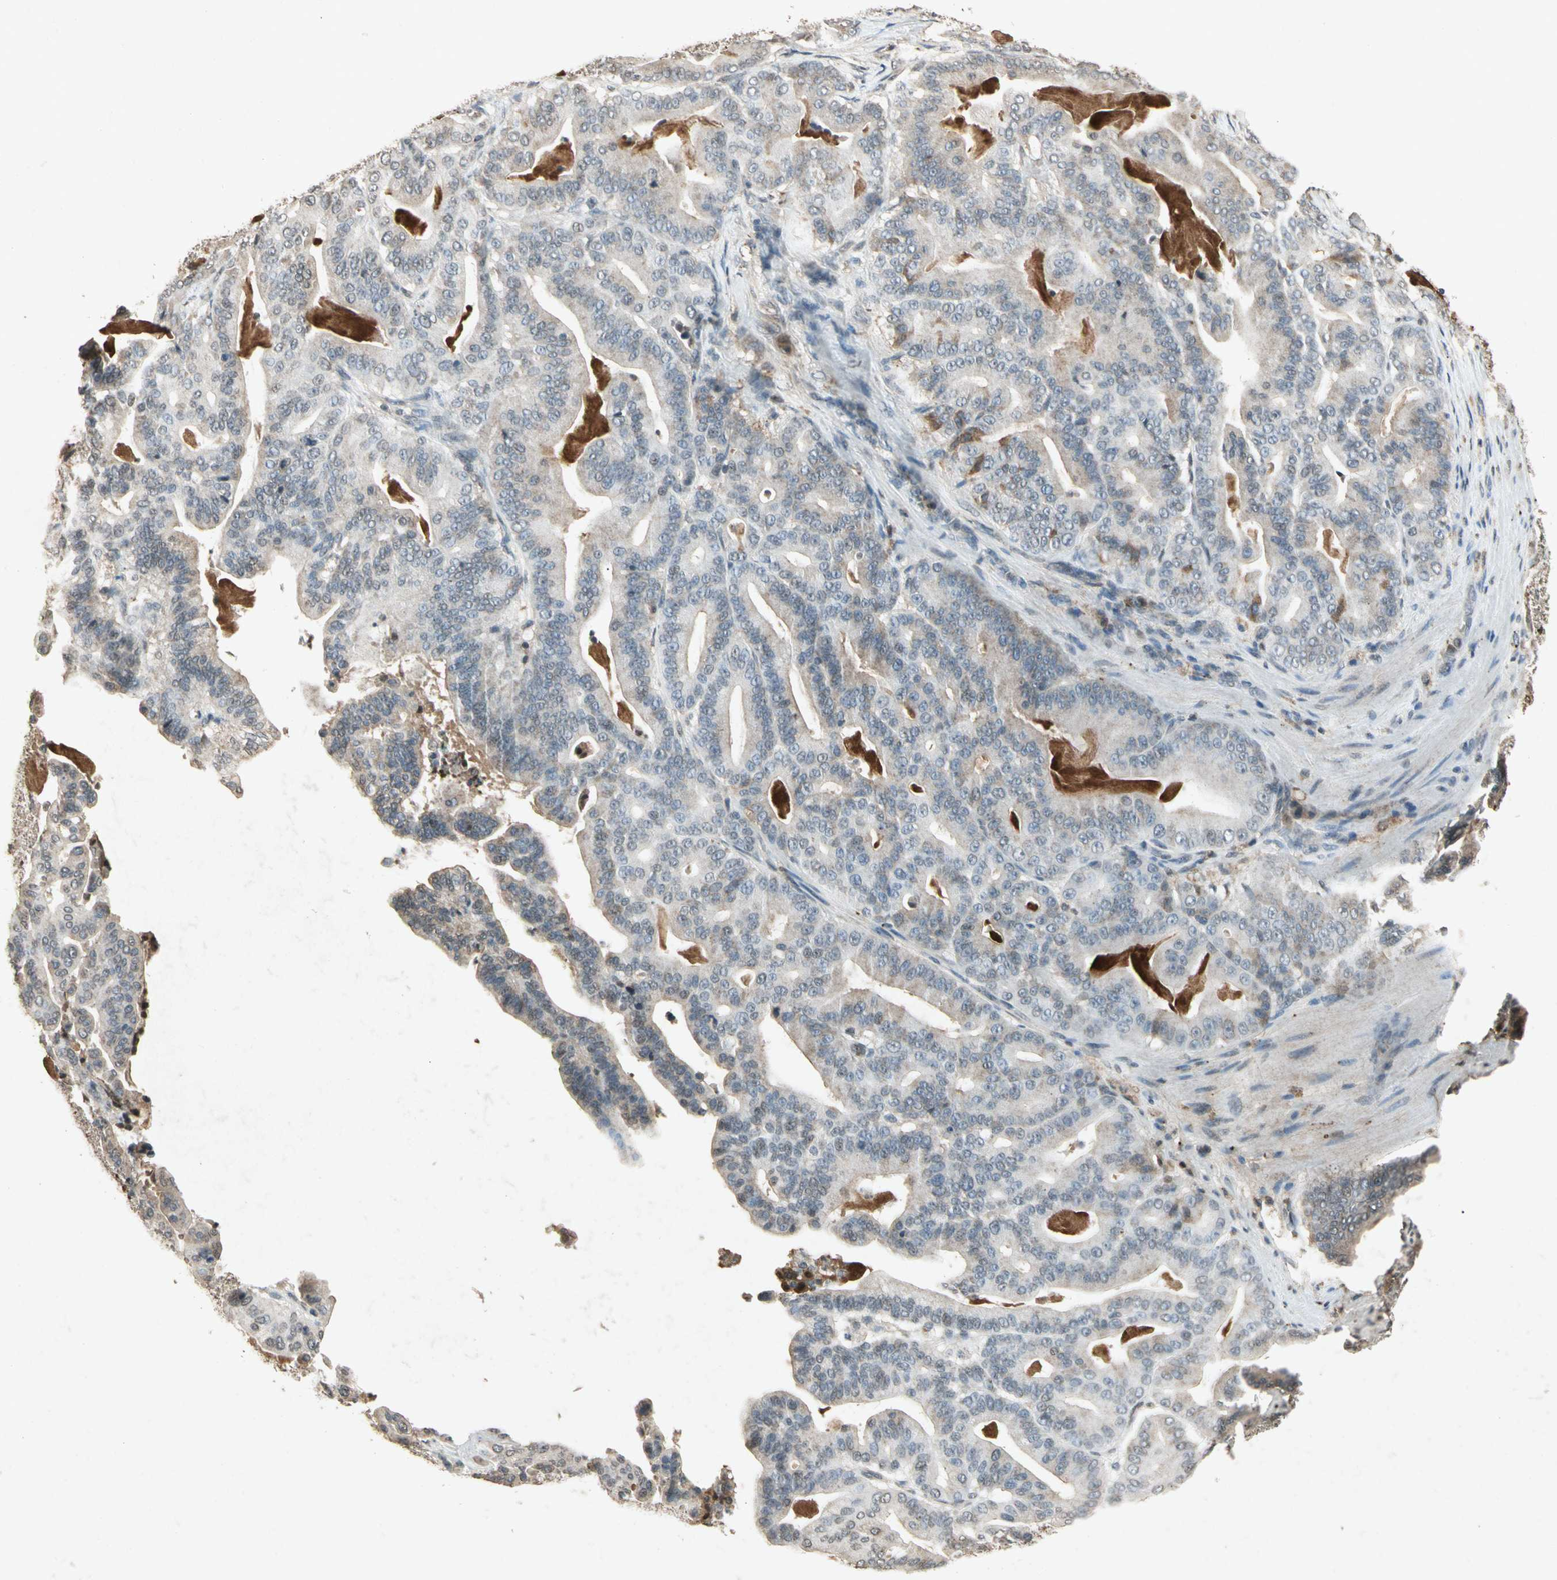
{"staining": {"intensity": "weak", "quantity": "<25%", "location": "cytoplasmic/membranous"}, "tissue": "pancreatic cancer", "cell_type": "Tumor cells", "image_type": "cancer", "snomed": [{"axis": "morphology", "description": "Adenocarcinoma, NOS"}, {"axis": "topography", "description": "Pancreas"}], "caption": "This is an immunohistochemistry (IHC) image of pancreatic adenocarcinoma. There is no positivity in tumor cells.", "gene": "CP", "patient": {"sex": "male", "age": 63}}